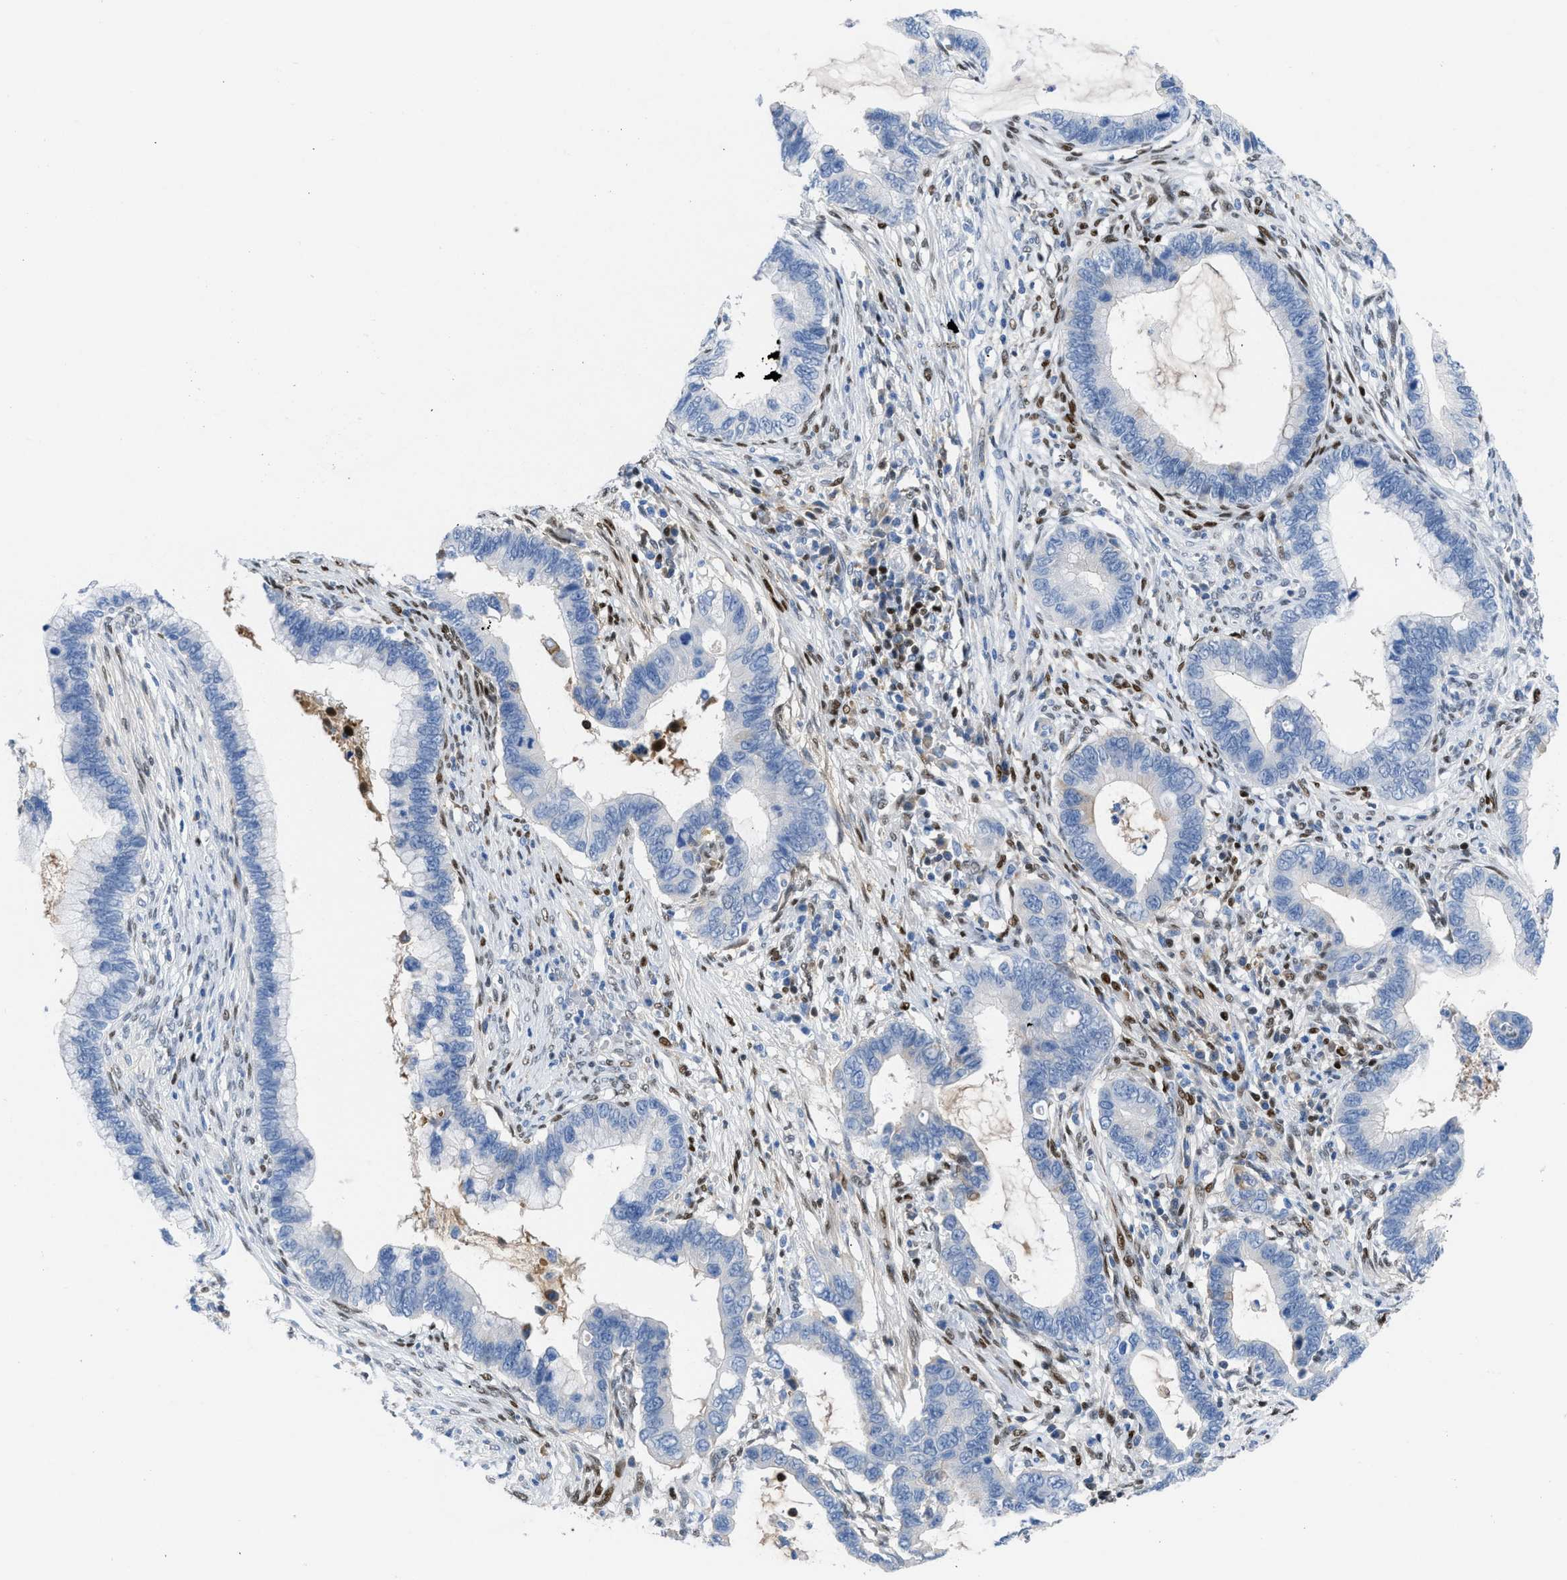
{"staining": {"intensity": "negative", "quantity": "none", "location": "none"}, "tissue": "cervical cancer", "cell_type": "Tumor cells", "image_type": "cancer", "snomed": [{"axis": "morphology", "description": "Adenocarcinoma, NOS"}, {"axis": "topography", "description": "Cervix"}], "caption": "This histopathology image is of cervical cancer (adenocarcinoma) stained with IHC to label a protein in brown with the nuclei are counter-stained blue. There is no expression in tumor cells.", "gene": "LEF1", "patient": {"sex": "female", "age": 44}}